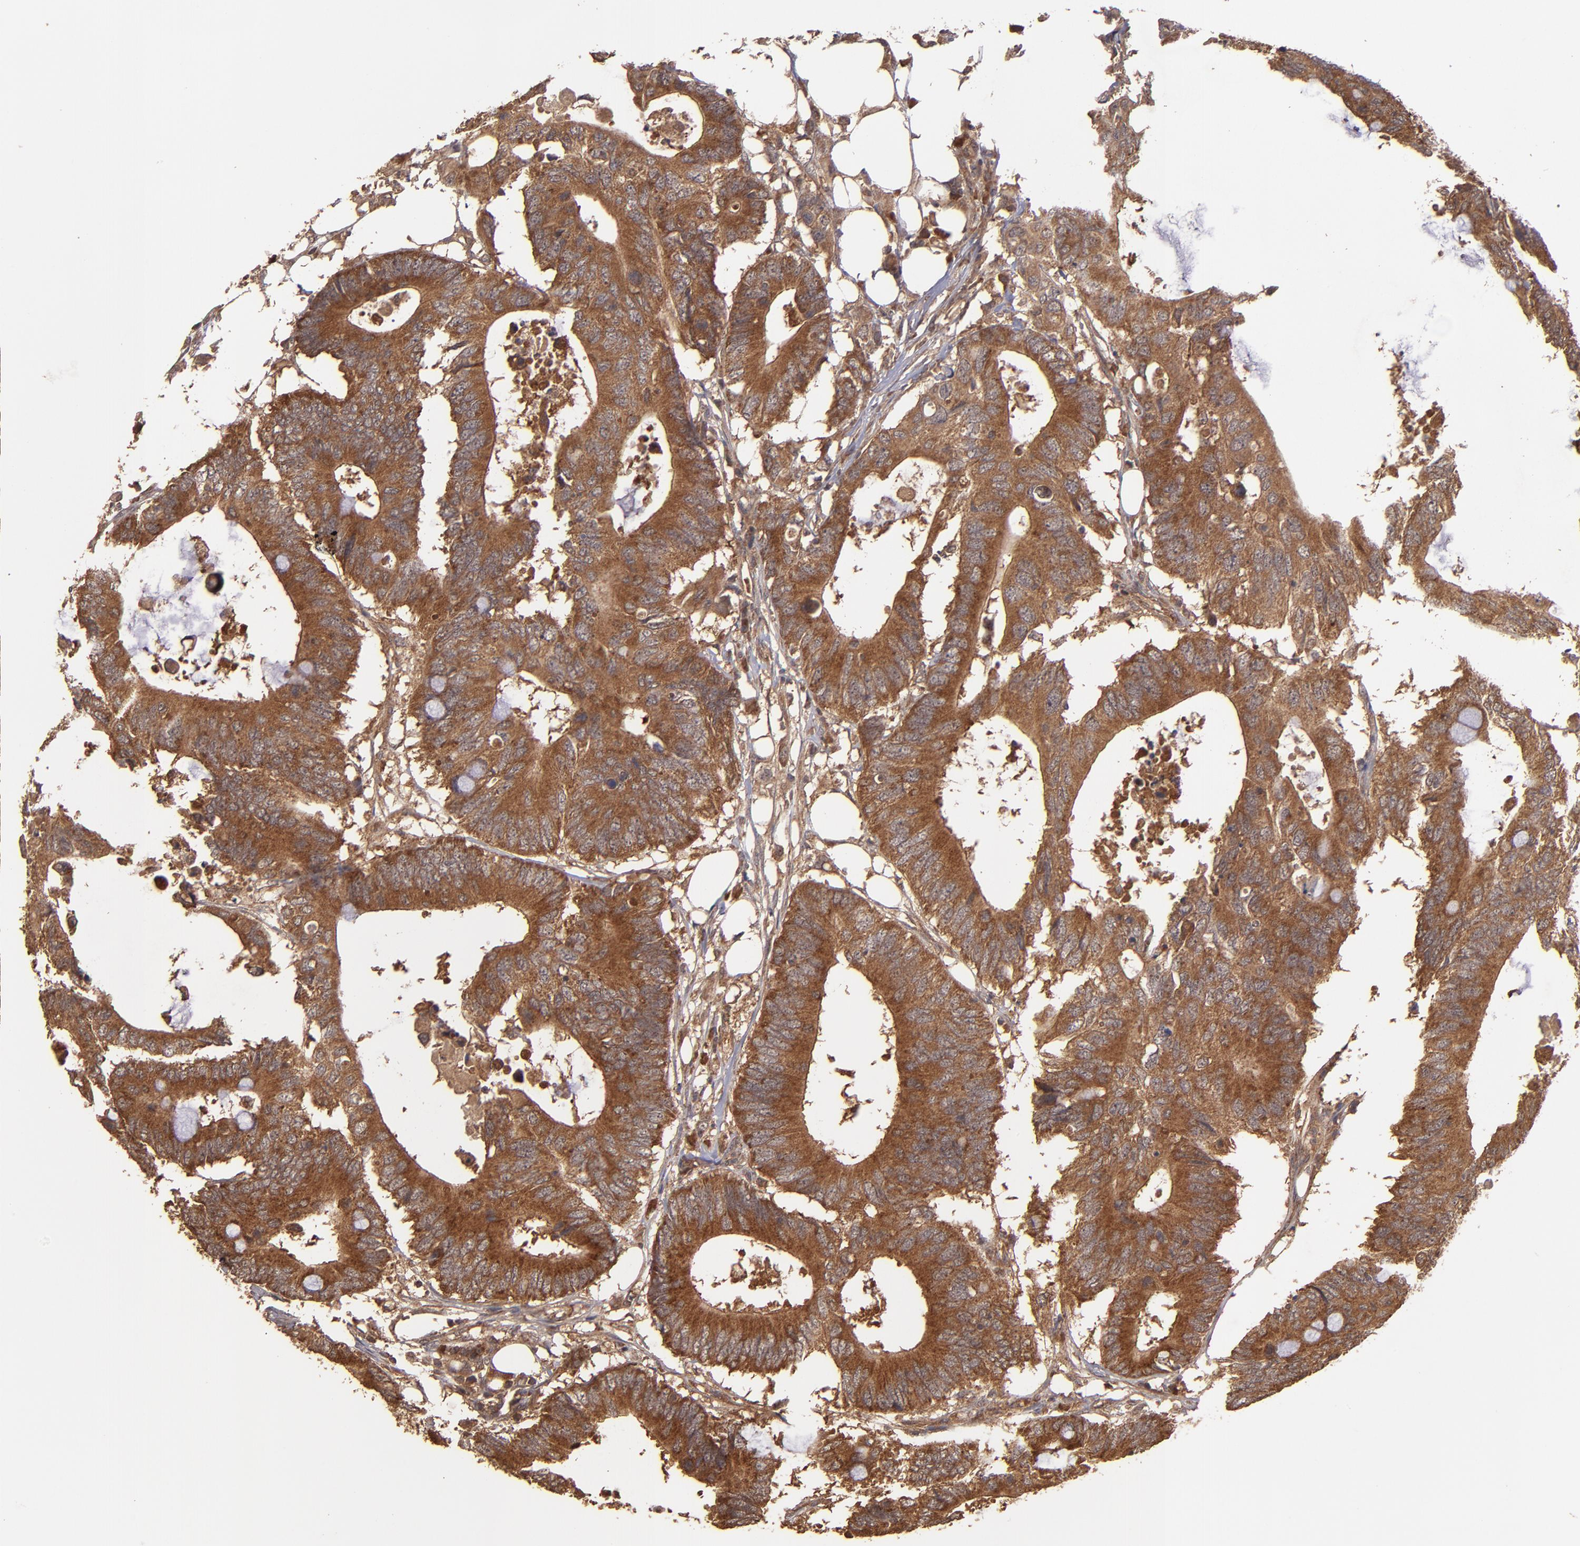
{"staining": {"intensity": "strong", "quantity": ">75%", "location": "cytoplasmic/membranous"}, "tissue": "colorectal cancer", "cell_type": "Tumor cells", "image_type": "cancer", "snomed": [{"axis": "morphology", "description": "Adenocarcinoma, NOS"}, {"axis": "topography", "description": "Colon"}], "caption": "This image exhibits colorectal adenocarcinoma stained with immunohistochemistry to label a protein in brown. The cytoplasmic/membranous of tumor cells show strong positivity for the protein. Nuclei are counter-stained blue.", "gene": "TXNDC16", "patient": {"sex": "male", "age": 71}}